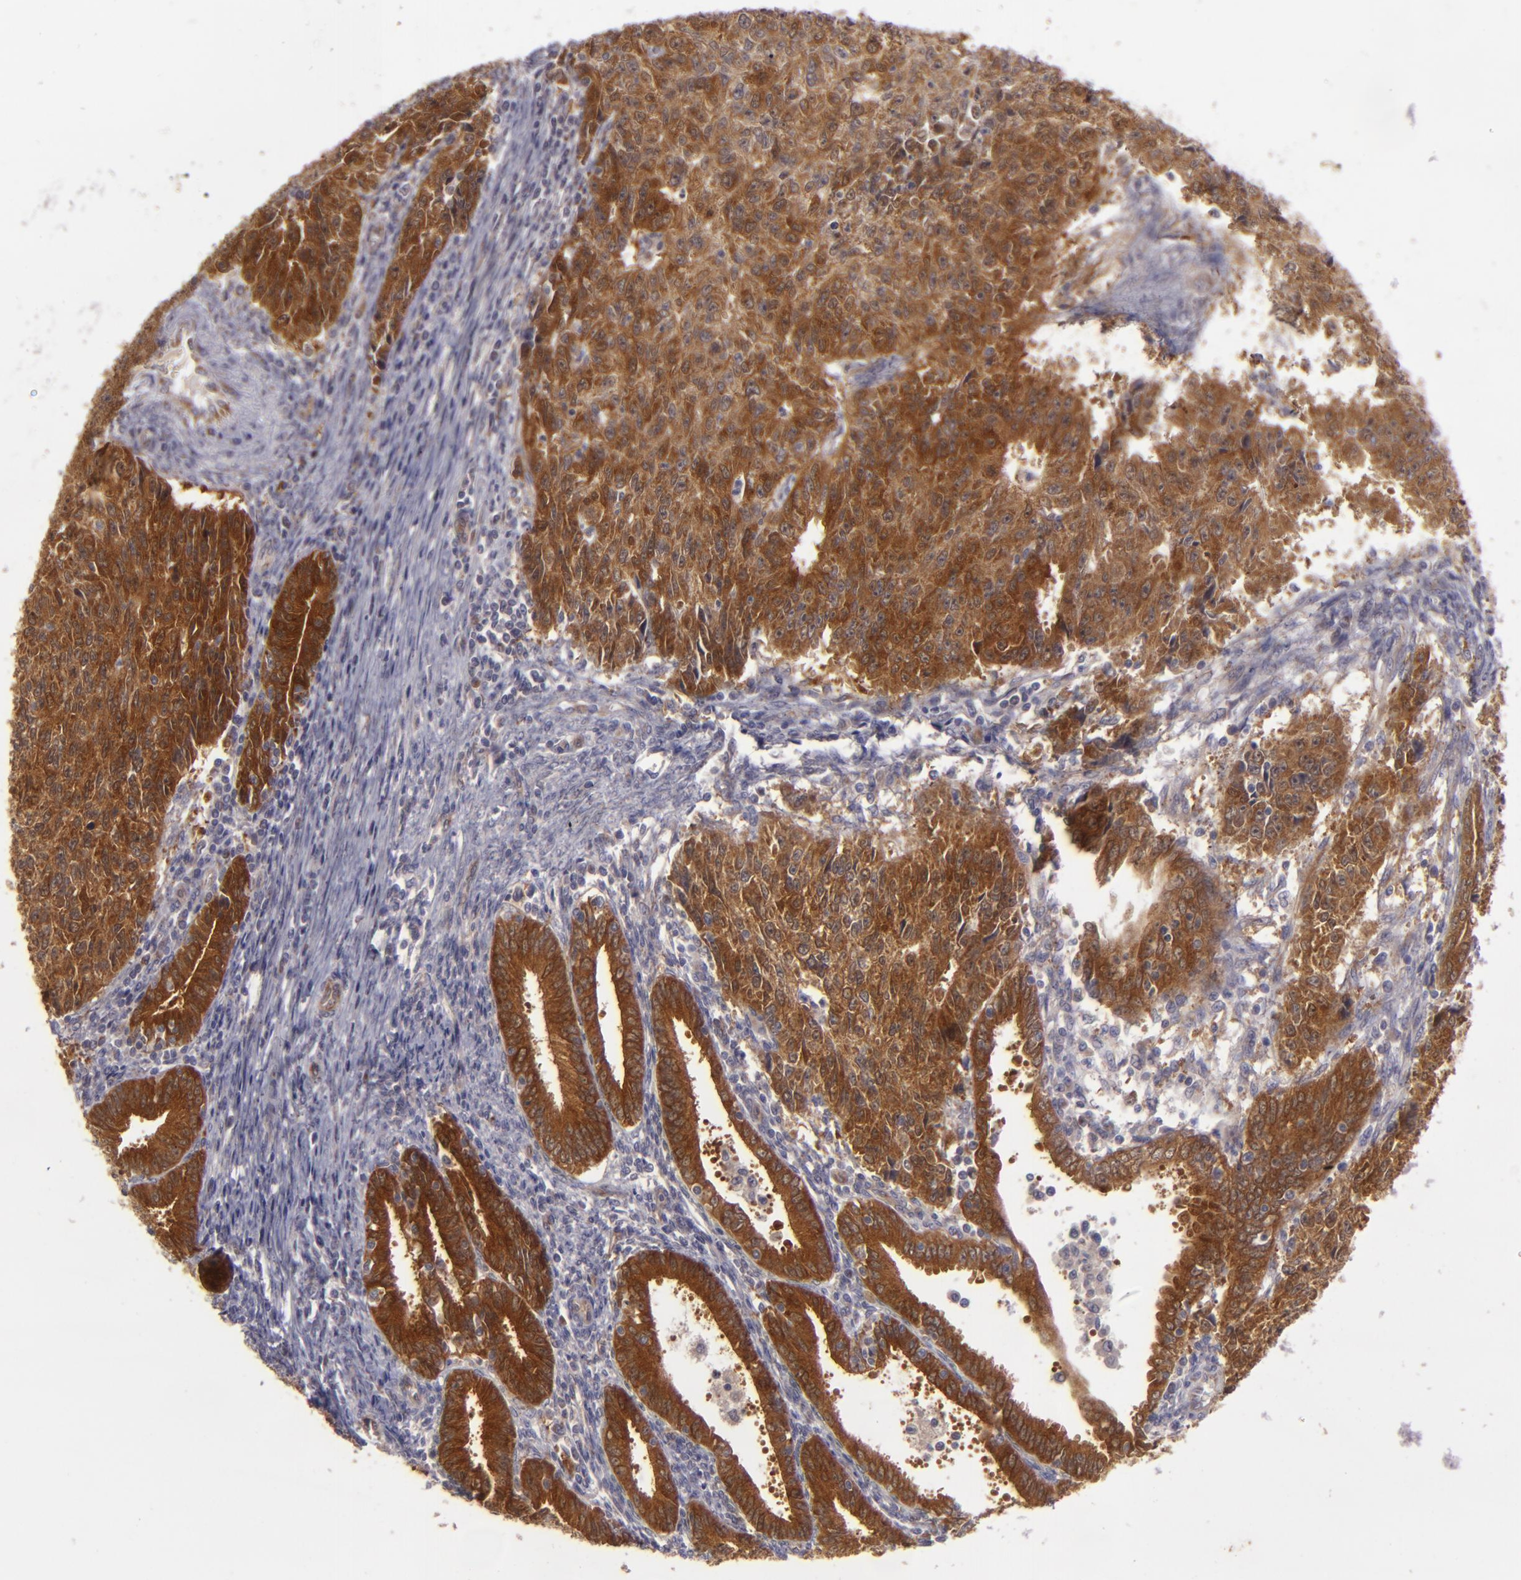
{"staining": {"intensity": "strong", "quantity": ">75%", "location": "cytoplasmic/membranous"}, "tissue": "endometrial cancer", "cell_type": "Tumor cells", "image_type": "cancer", "snomed": [{"axis": "morphology", "description": "Adenocarcinoma, NOS"}, {"axis": "topography", "description": "Endometrium"}], "caption": "A photomicrograph showing strong cytoplasmic/membranous positivity in approximately >75% of tumor cells in endometrial cancer (adenocarcinoma), as visualized by brown immunohistochemical staining.", "gene": "SH2D4A", "patient": {"sex": "female", "age": 42}}